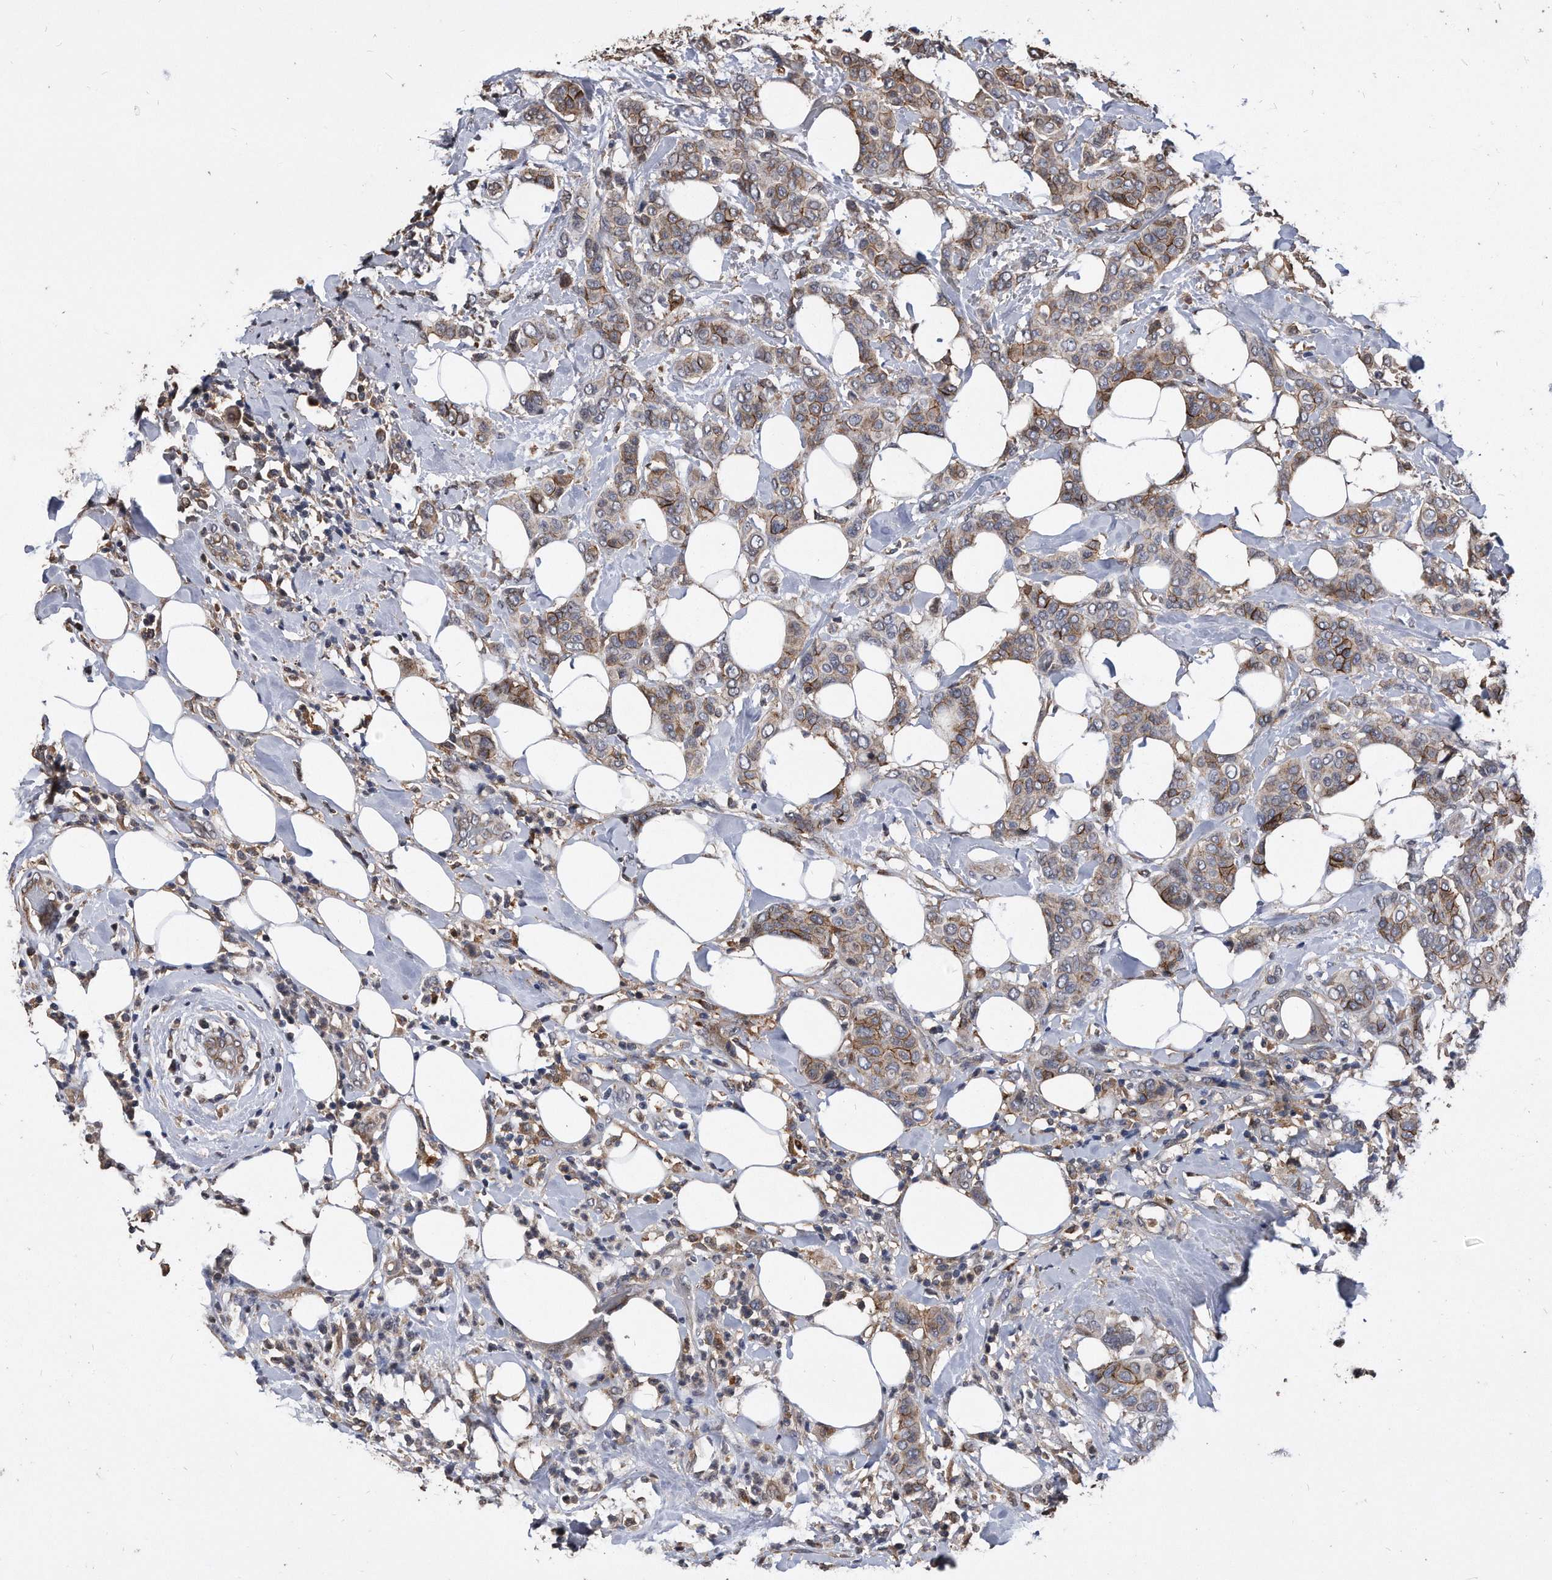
{"staining": {"intensity": "moderate", "quantity": "25%-75%", "location": "cytoplasmic/membranous"}, "tissue": "breast cancer", "cell_type": "Tumor cells", "image_type": "cancer", "snomed": [{"axis": "morphology", "description": "Lobular carcinoma"}, {"axis": "topography", "description": "Breast"}], "caption": "A photomicrograph showing moderate cytoplasmic/membranous expression in approximately 25%-75% of tumor cells in breast cancer (lobular carcinoma), as visualized by brown immunohistochemical staining.", "gene": "IL20RA", "patient": {"sex": "female", "age": 51}}